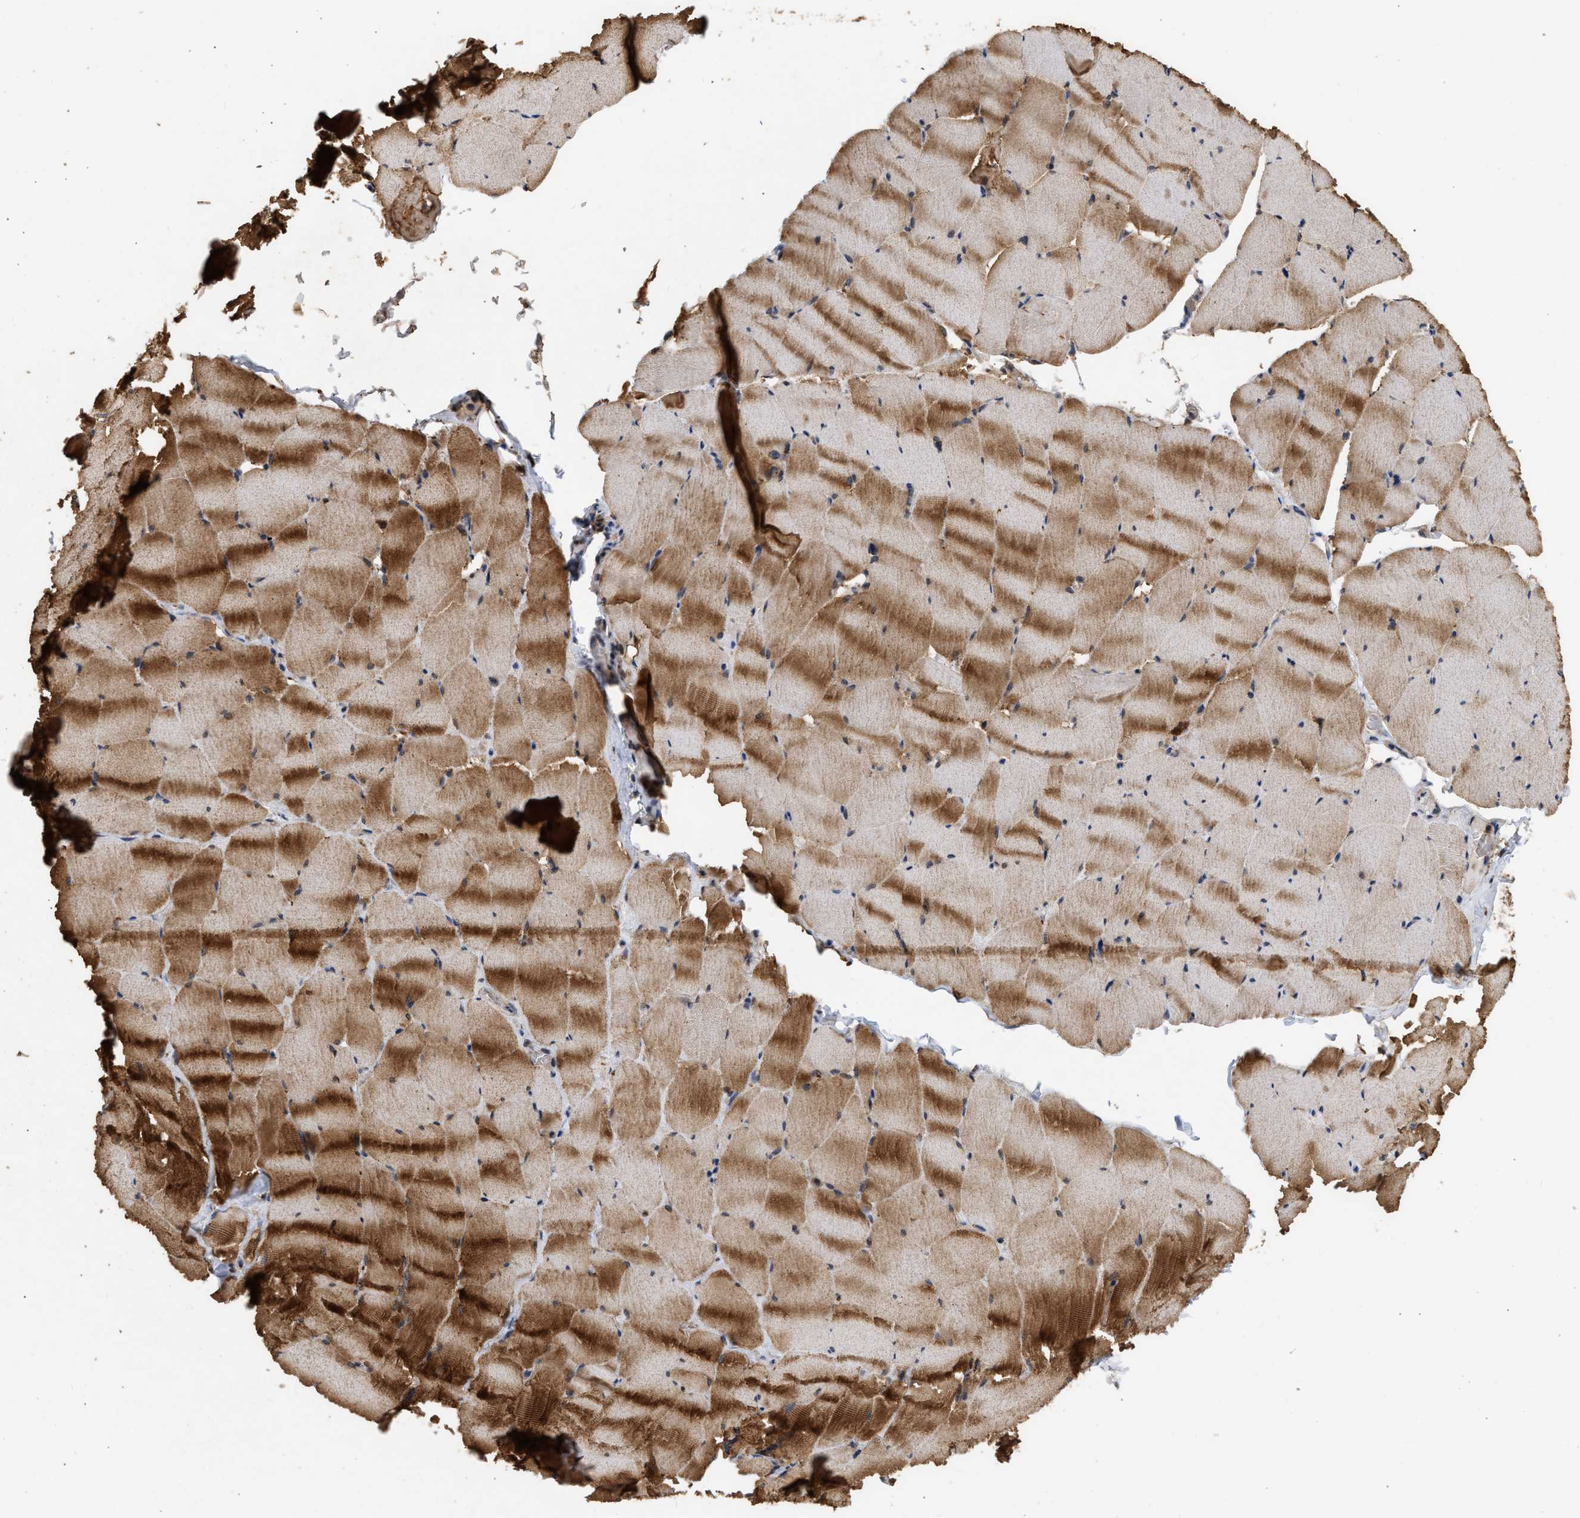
{"staining": {"intensity": "strong", "quantity": "25%-75%", "location": "cytoplasmic/membranous"}, "tissue": "skeletal muscle", "cell_type": "Myocytes", "image_type": "normal", "snomed": [{"axis": "morphology", "description": "Normal tissue, NOS"}, {"axis": "topography", "description": "Skeletal muscle"}], "caption": "Immunohistochemical staining of normal human skeletal muscle reveals 25%-75% levels of strong cytoplasmic/membranous protein expression in approximately 25%-75% of myocytes.", "gene": "FITM1", "patient": {"sex": "male", "age": 62}}